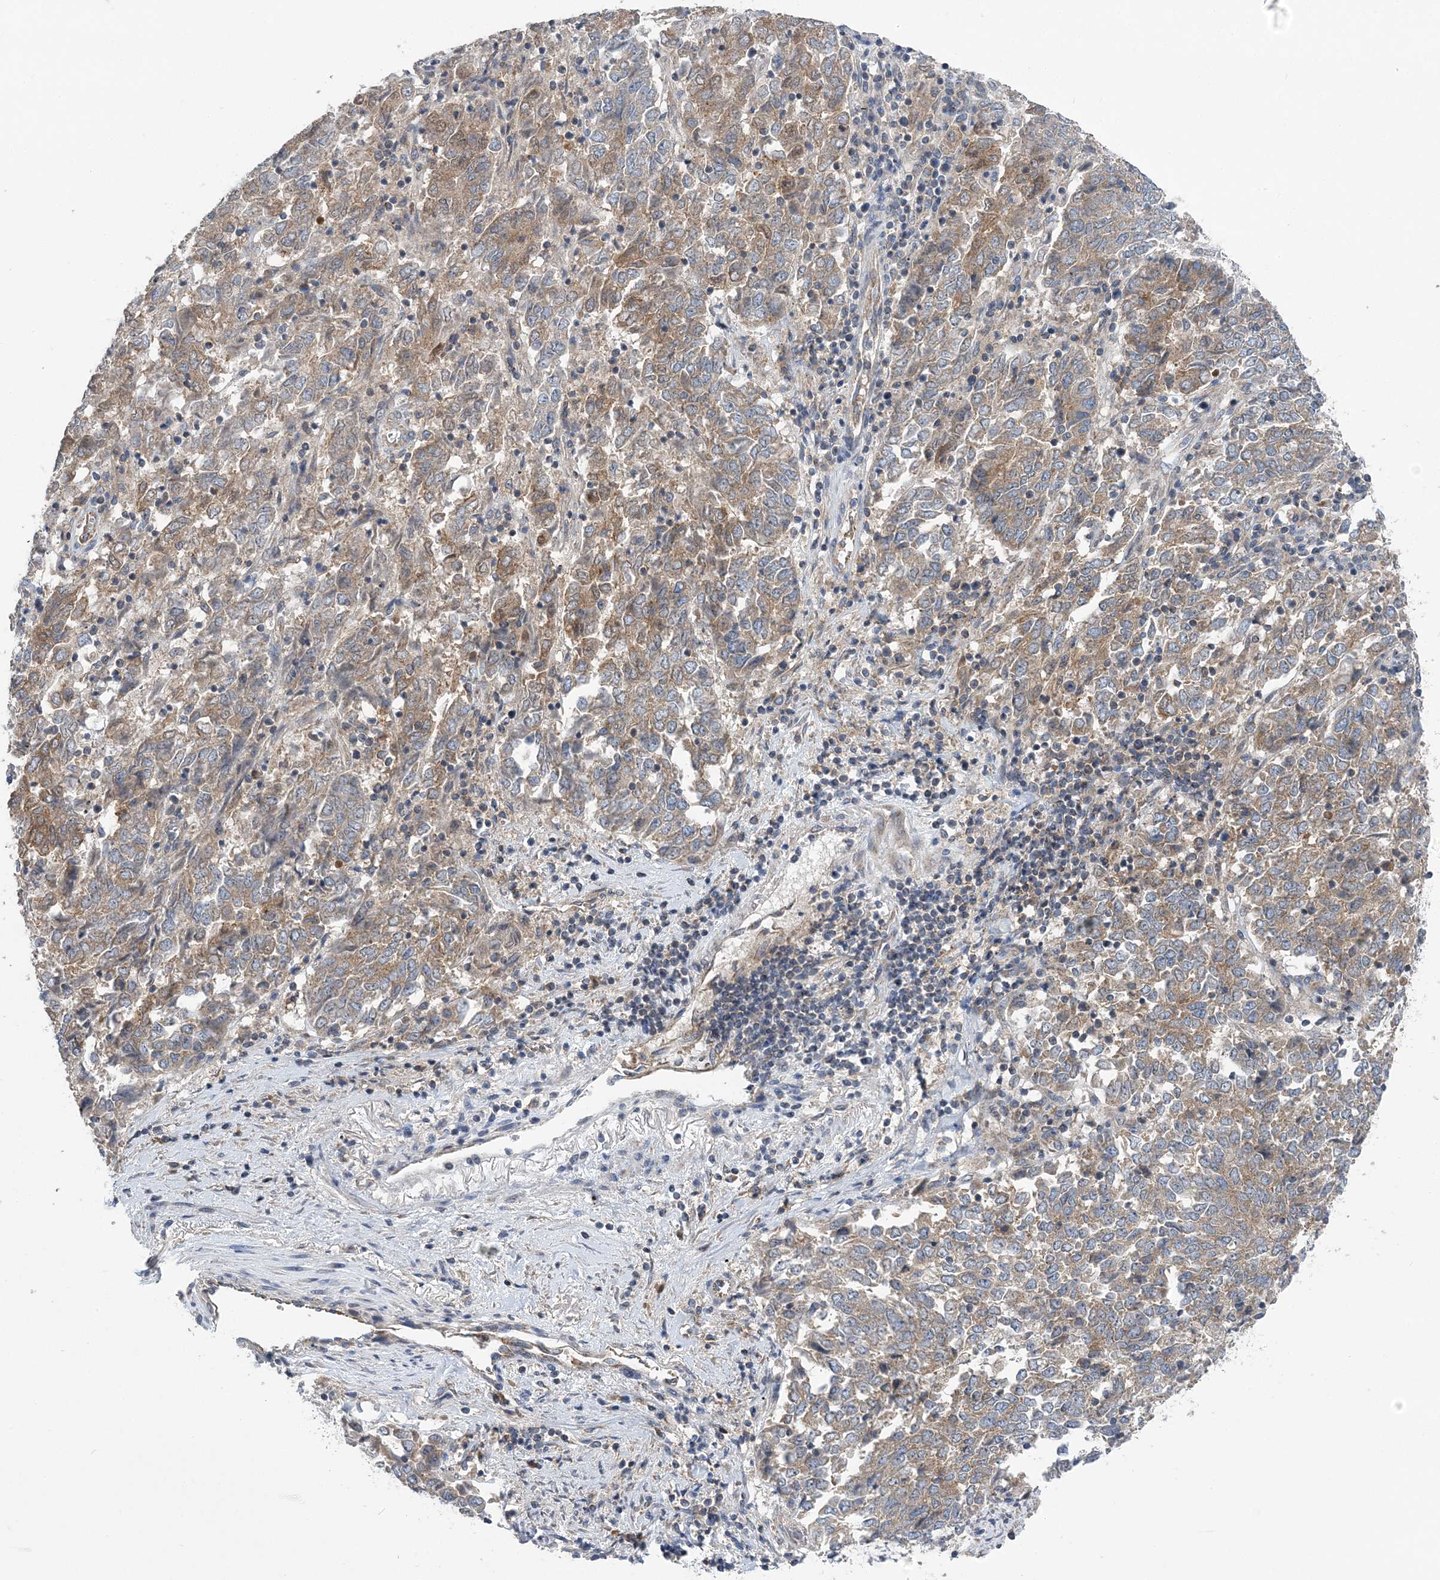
{"staining": {"intensity": "moderate", "quantity": ">75%", "location": "cytoplasmic/membranous"}, "tissue": "endometrial cancer", "cell_type": "Tumor cells", "image_type": "cancer", "snomed": [{"axis": "morphology", "description": "Adenocarcinoma, NOS"}, {"axis": "topography", "description": "Endometrium"}], "caption": "Immunohistochemistry (IHC) staining of endometrial cancer (adenocarcinoma), which displays medium levels of moderate cytoplasmic/membranous positivity in approximately >75% of tumor cells indicating moderate cytoplasmic/membranous protein staining. The staining was performed using DAB (brown) for protein detection and nuclei were counterstained in hematoxylin (blue).", "gene": "COPE", "patient": {"sex": "female", "age": 80}}